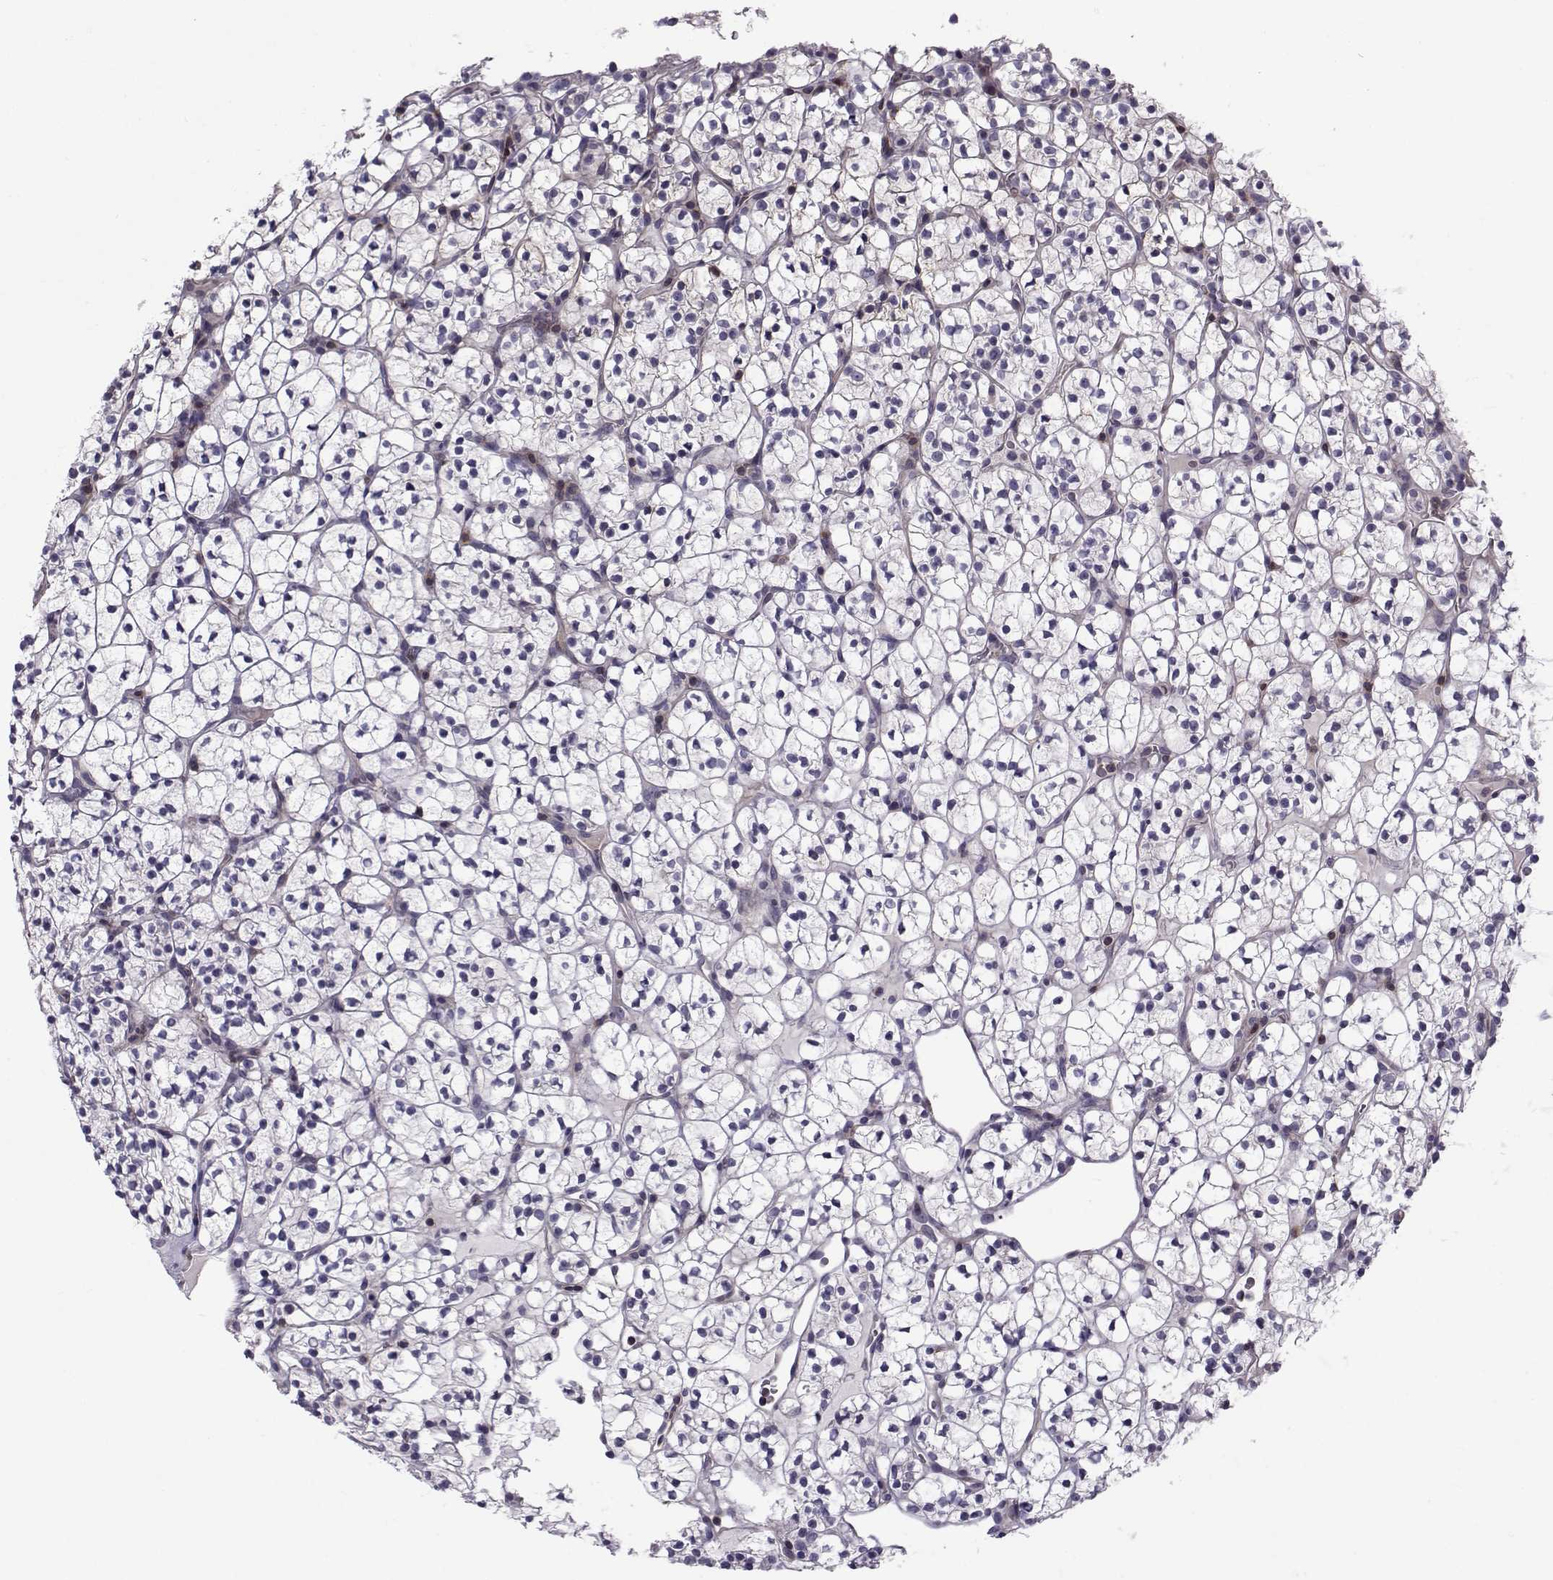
{"staining": {"intensity": "negative", "quantity": "none", "location": "none"}, "tissue": "renal cancer", "cell_type": "Tumor cells", "image_type": "cancer", "snomed": [{"axis": "morphology", "description": "Adenocarcinoma, NOS"}, {"axis": "topography", "description": "Kidney"}], "caption": "Tumor cells are negative for brown protein staining in adenocarcinoma (renal). Nuclei are stained in blue.", "gene": "LRRC27", "patient": {"sex": "female", "age": 89}}